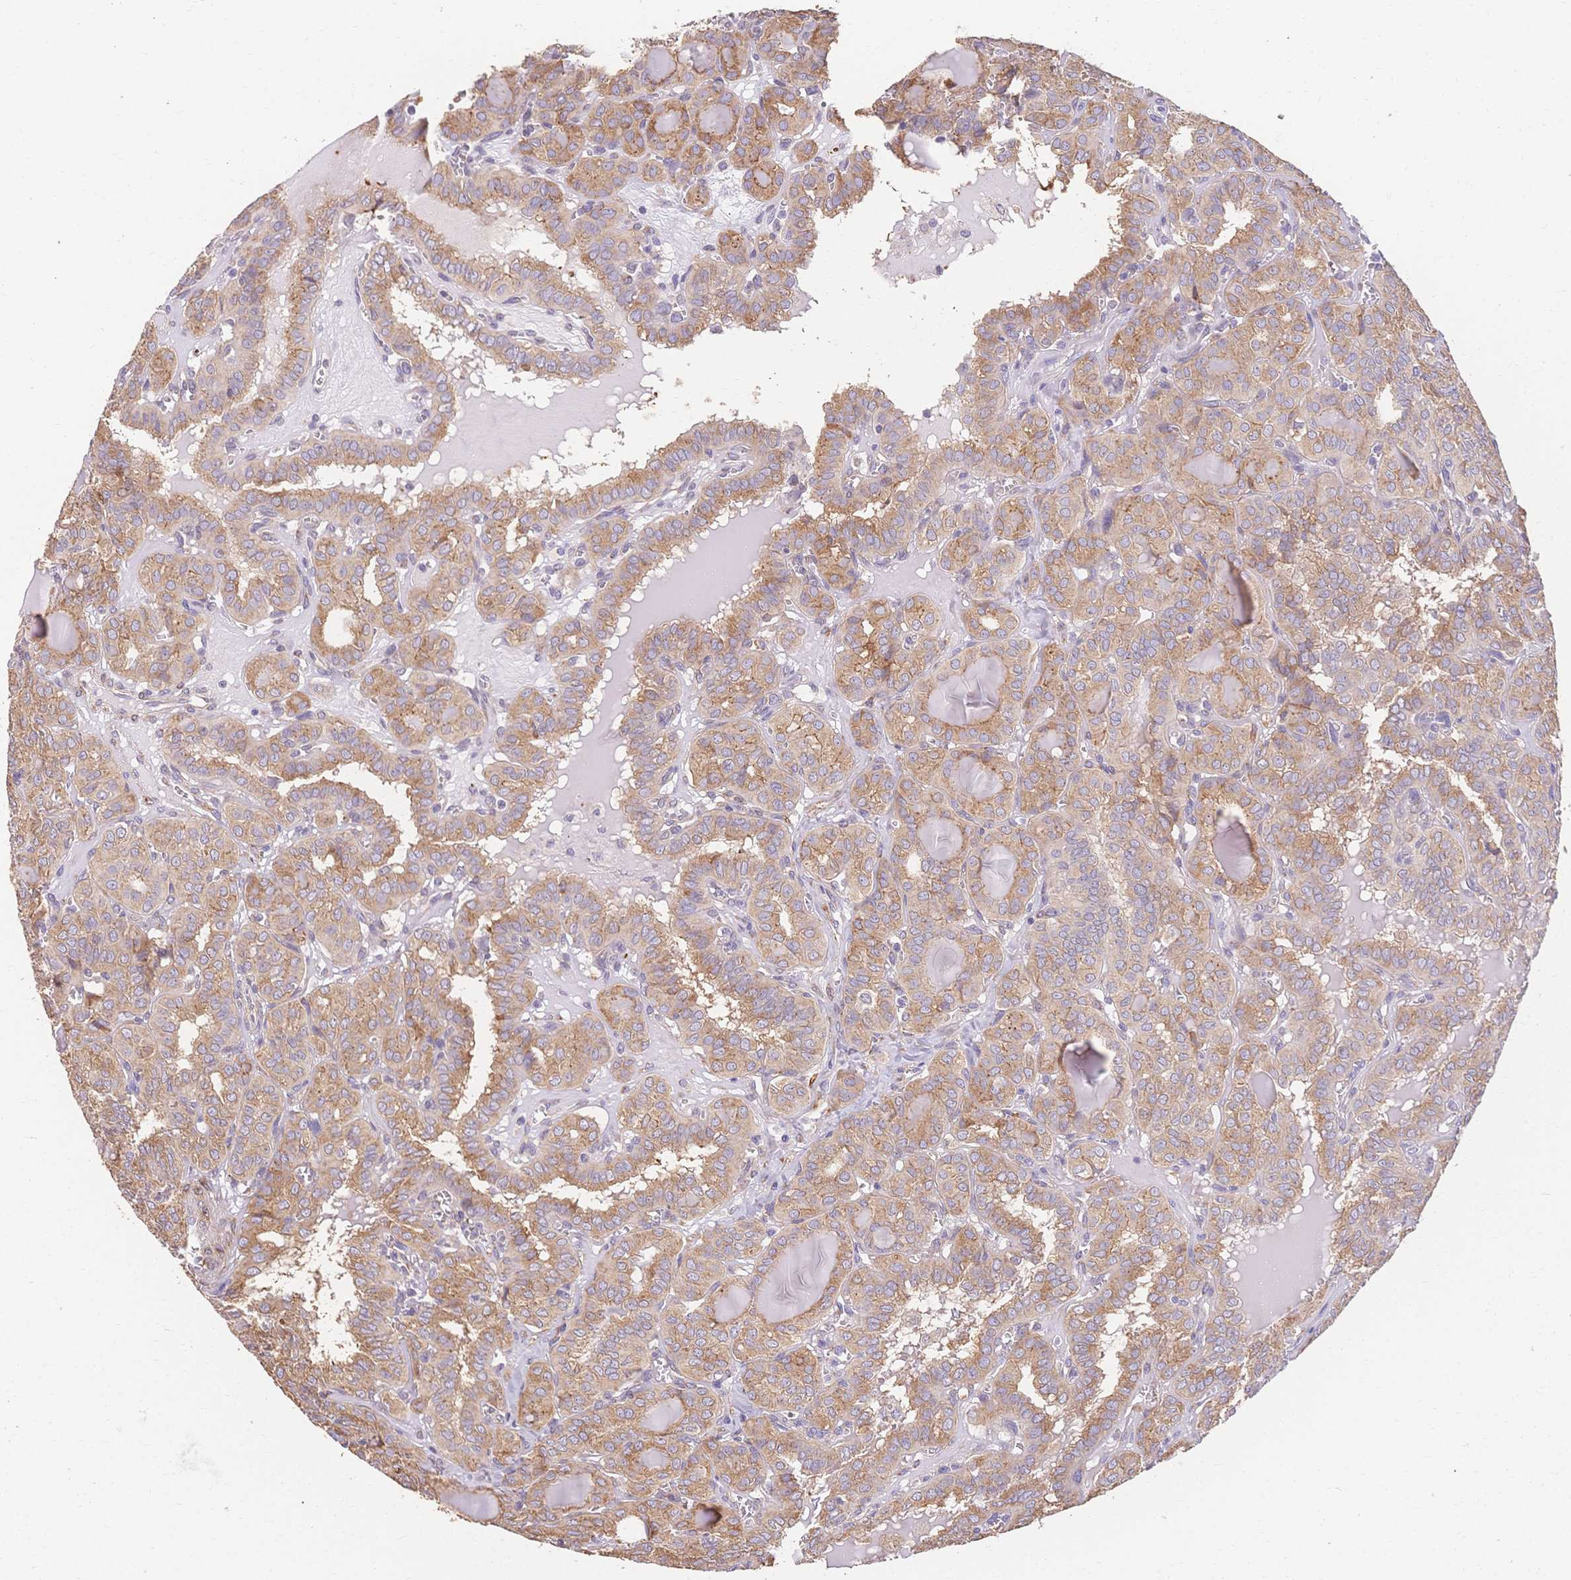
{"staining": {"intensity": "weak", "quantity": "25%-75%", "location": "cytoplasmic/membranous"}, "tissue": "thyroid cancer", "cell_type": "Tumor cells", "image_type": "cancer", "snomed": [{"axis": "morphology", "description": "Papillary adenocarcinoma, NOS"}, {"axis": "topography", "description": "Thyroid gland"}], "caption": "Protein staining shows weak cytoplasmic/membranous positivity in about 25%-75% of tumor cells in thyroid cancer.", "gene": "HS3ST5", "patient": {"sex": "female", "age": 41}}